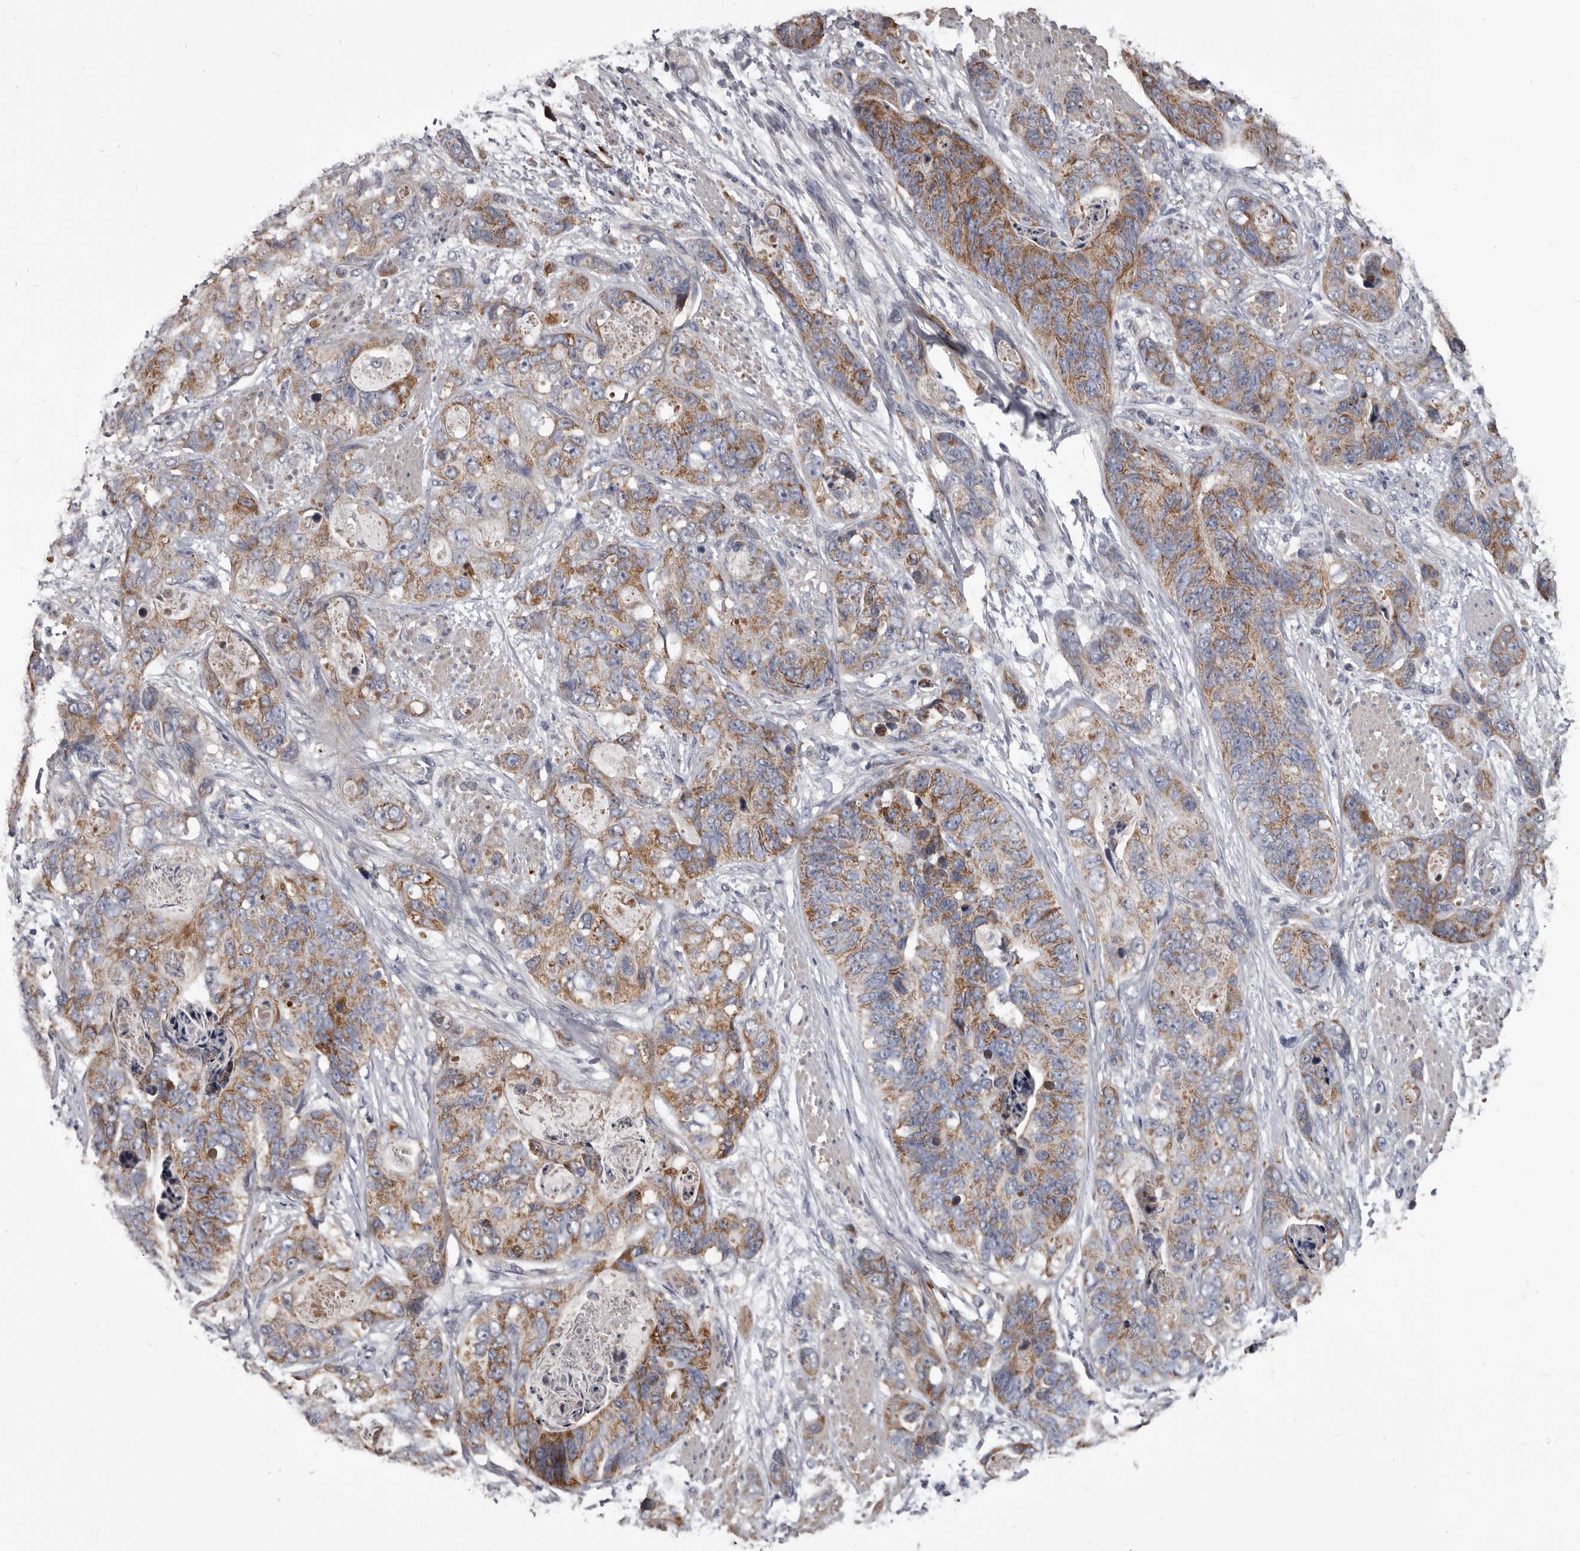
{"staining": {"intensity": "moderate", "quantity": ">75%", "location": "cytoplasmic/membranous"}, "tissue": "stomach cancer", "cell_type": "Tumor cells", "image_type": "cancer", "snomed": [{"axis": "morphology", "description": "Adenocarcinoma, NOS"}, {"axis": "topography", "description": "Stomach"}], "caption": "Immunohistochemistry (IHC) photomicrograph of human adenocarcinoma (stomach) stained for a protein (brown), which shows medium levels of moderate cytoplasmic/membranous staining in about >75% of tumor cells.", "gene": "ALDH5A1", "patient": {"sex": "female", "age": 89}}